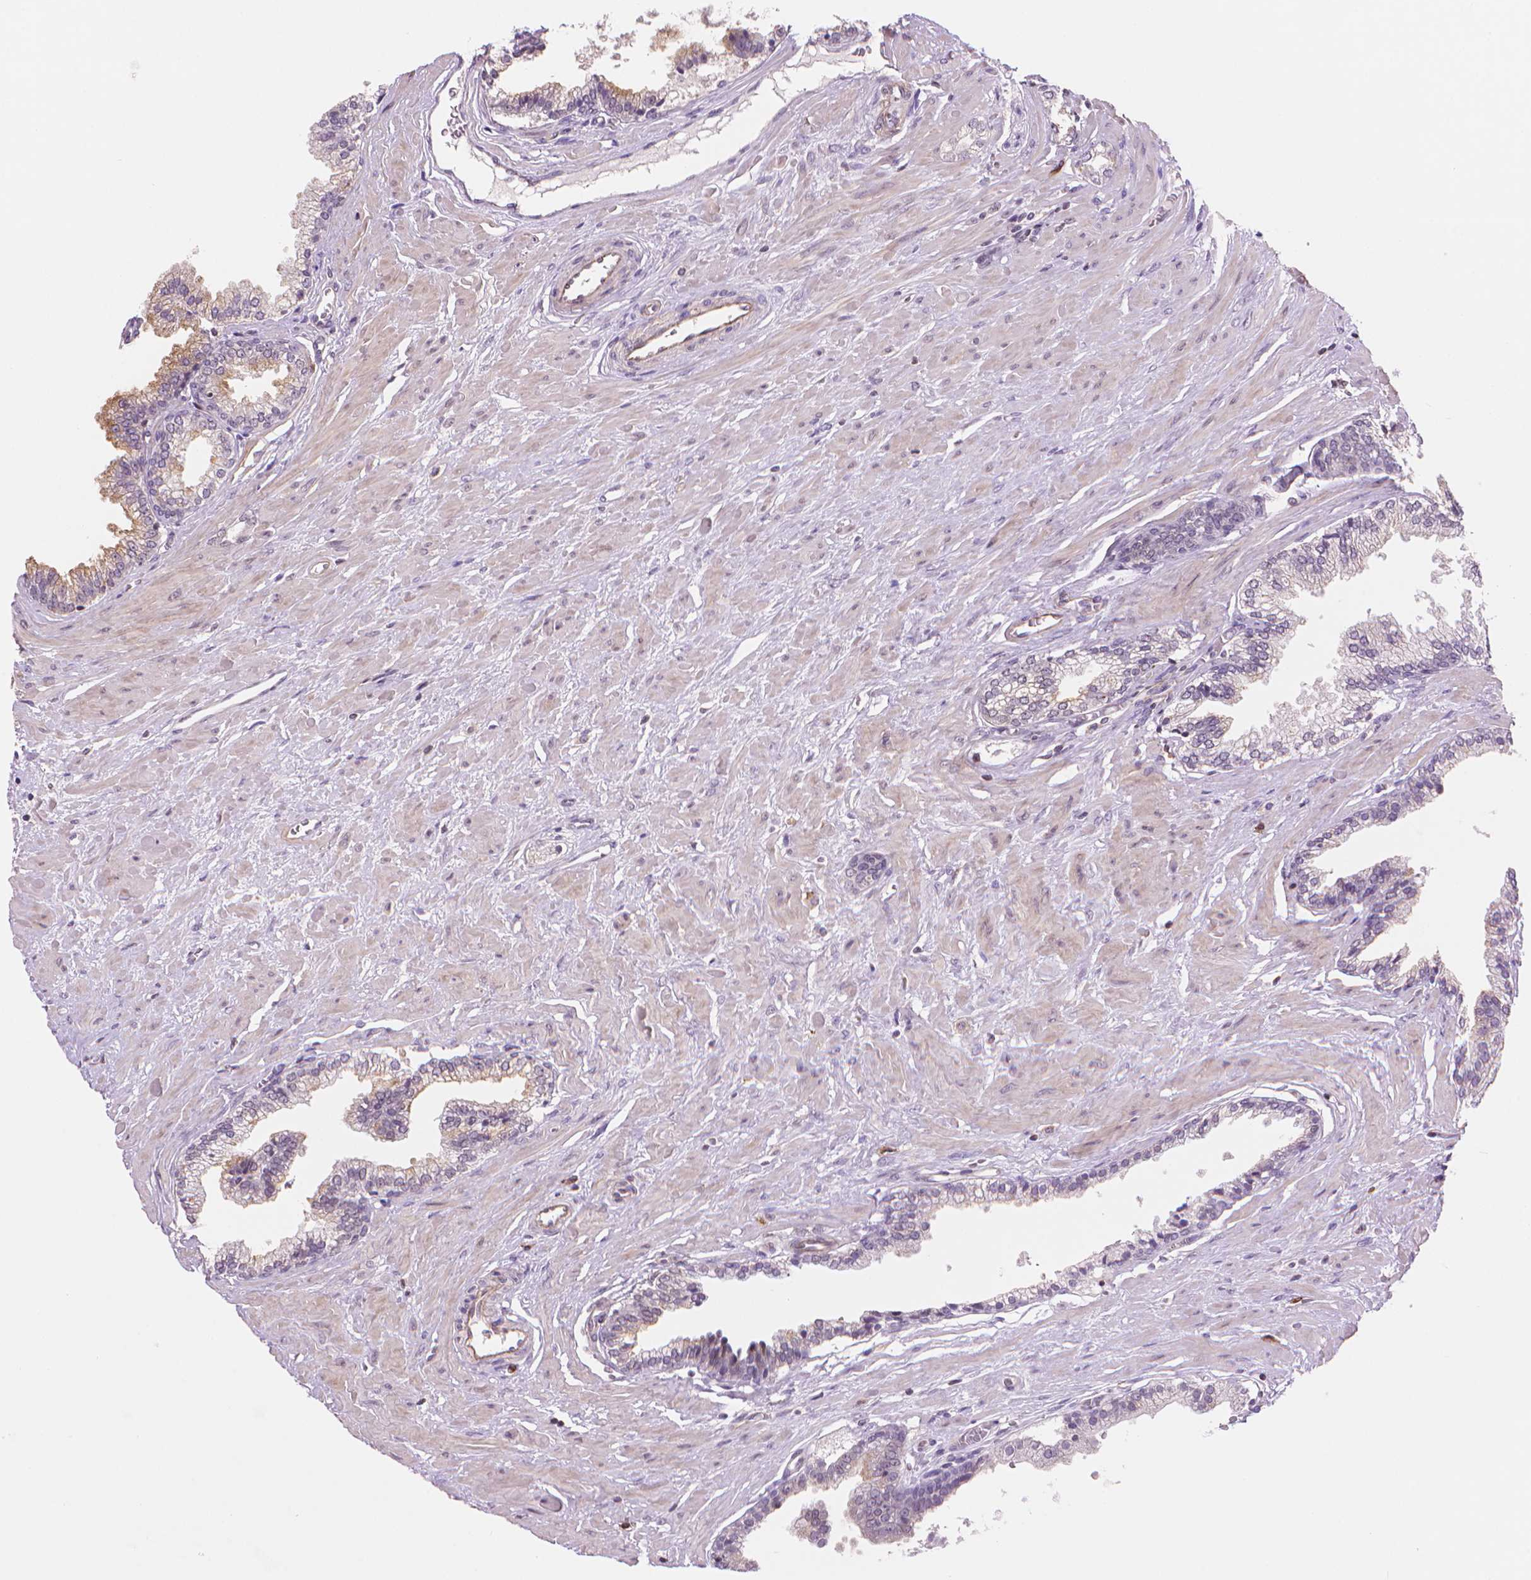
{"staining": {"intensity": "weak", "quantity": "<25%", "location": "cytoplasmic/membranous"}, "tissue": "prostate cancer", "cell_type": "Tumor cells", "image_type": "cancer", "snomed": [{"axis": "morphology", "description": "Adenocarcinoma, Low grade"}, {"axis": "topography", "description": "Prostate"}], "caption": "A histopathology image of human prostate adenocarcinoma (low-grade) is negative for staining in tumor cells.", "gene": "TMEM184A", "patient": {"sex": "male", "age": 60}}